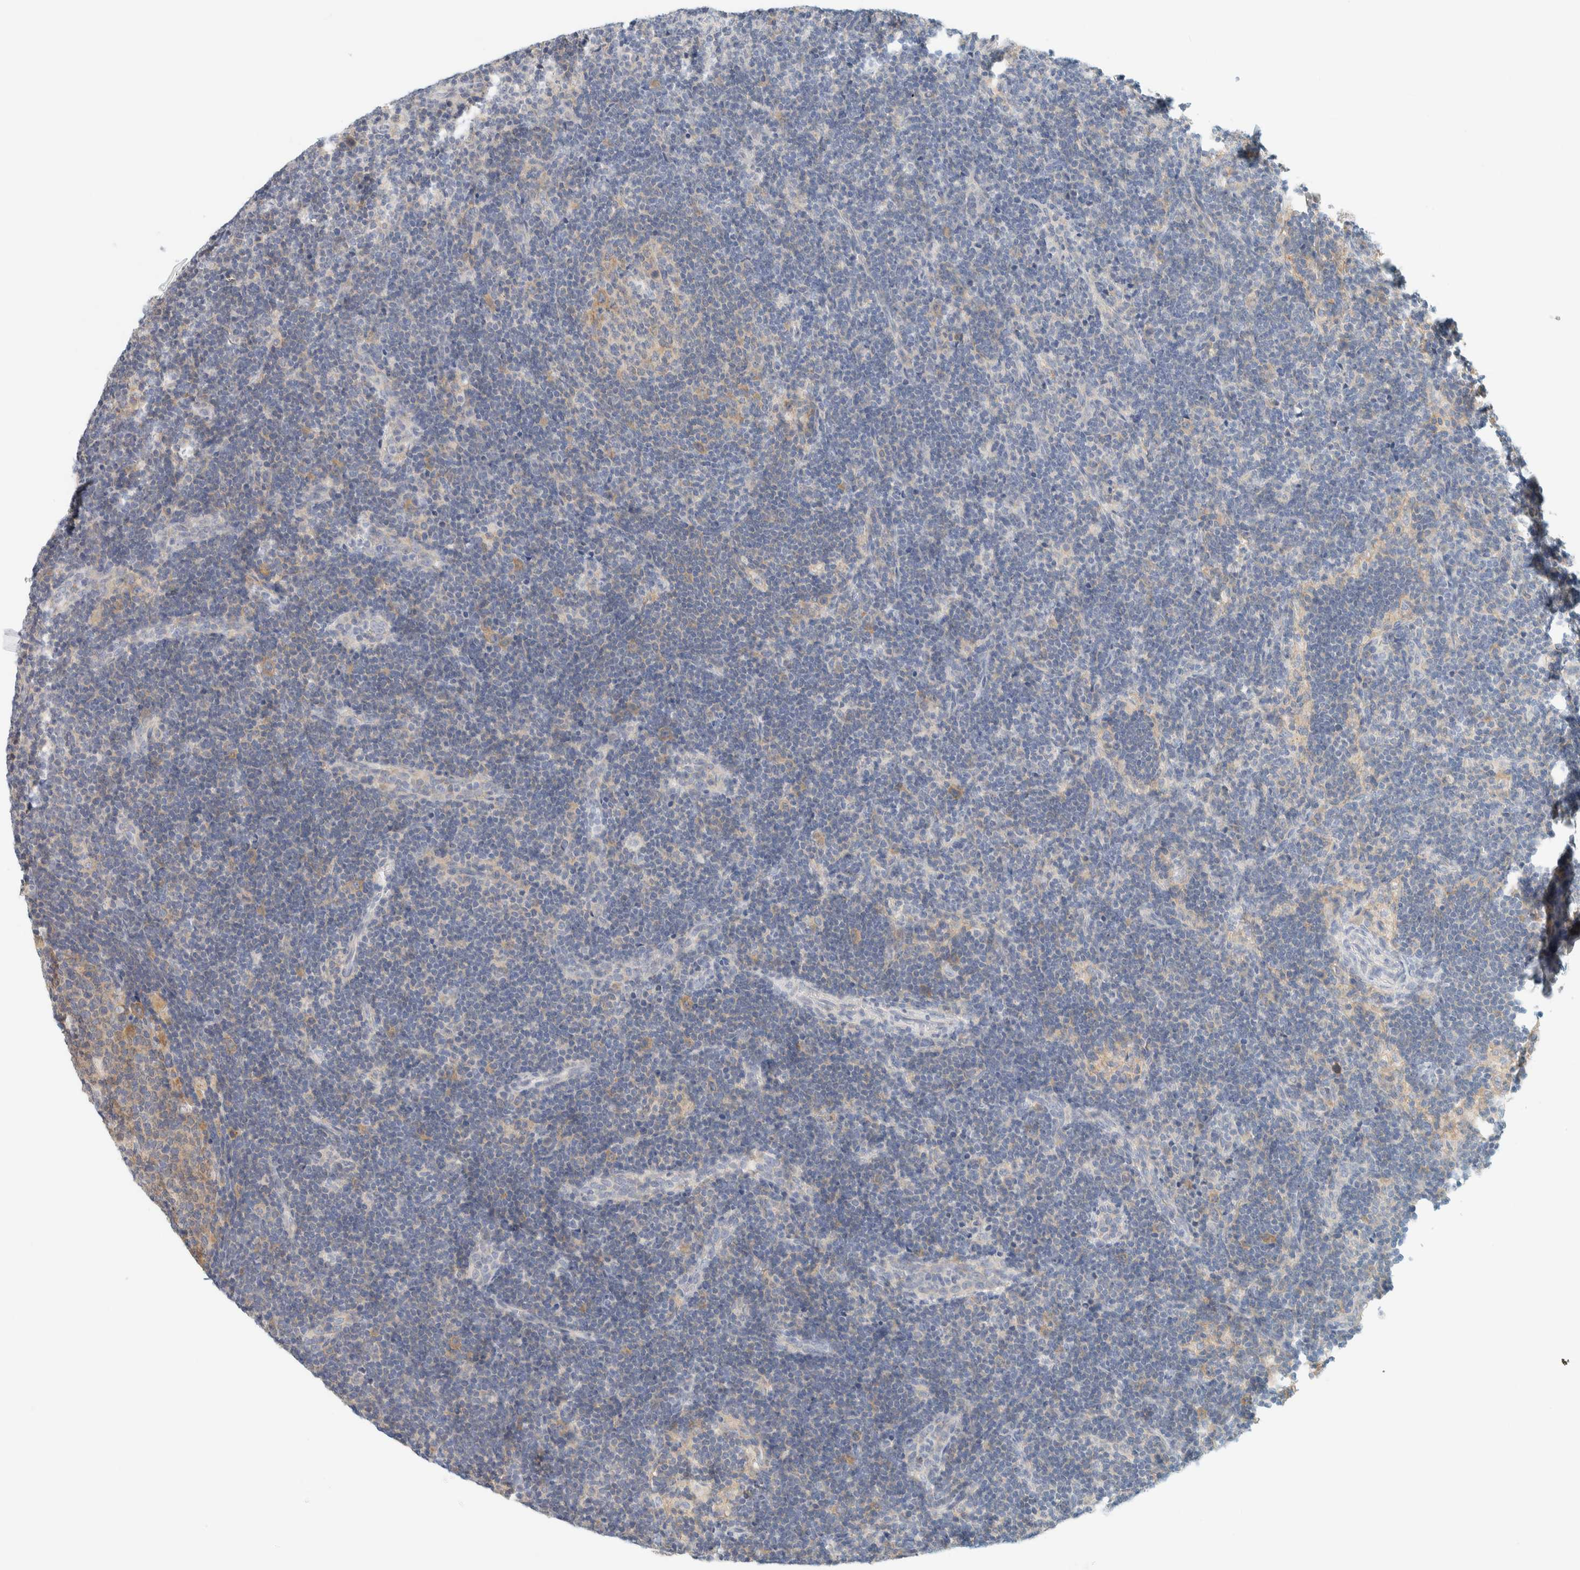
{"staining": {"intensity": "weak", "quantity": ">75%", "location": "cytoplasmic/membranous"}, "tissue": "lymph node", "cell_type": "Germinal center cells", "image_type": "normal", "snomed": [{"axis": "morphology", "description": "Normal tissue, NOS"}, {"axis": "topography", "description": "Lymph node"}], "caption": "Protein positivity by IHC demonstrates weak cytoplasmic/membranous staining in approximately >75% of germinal center cells in benign lymph node.", "gene": "AARSD1", "patient": {"sex": "female", "age": 22}}